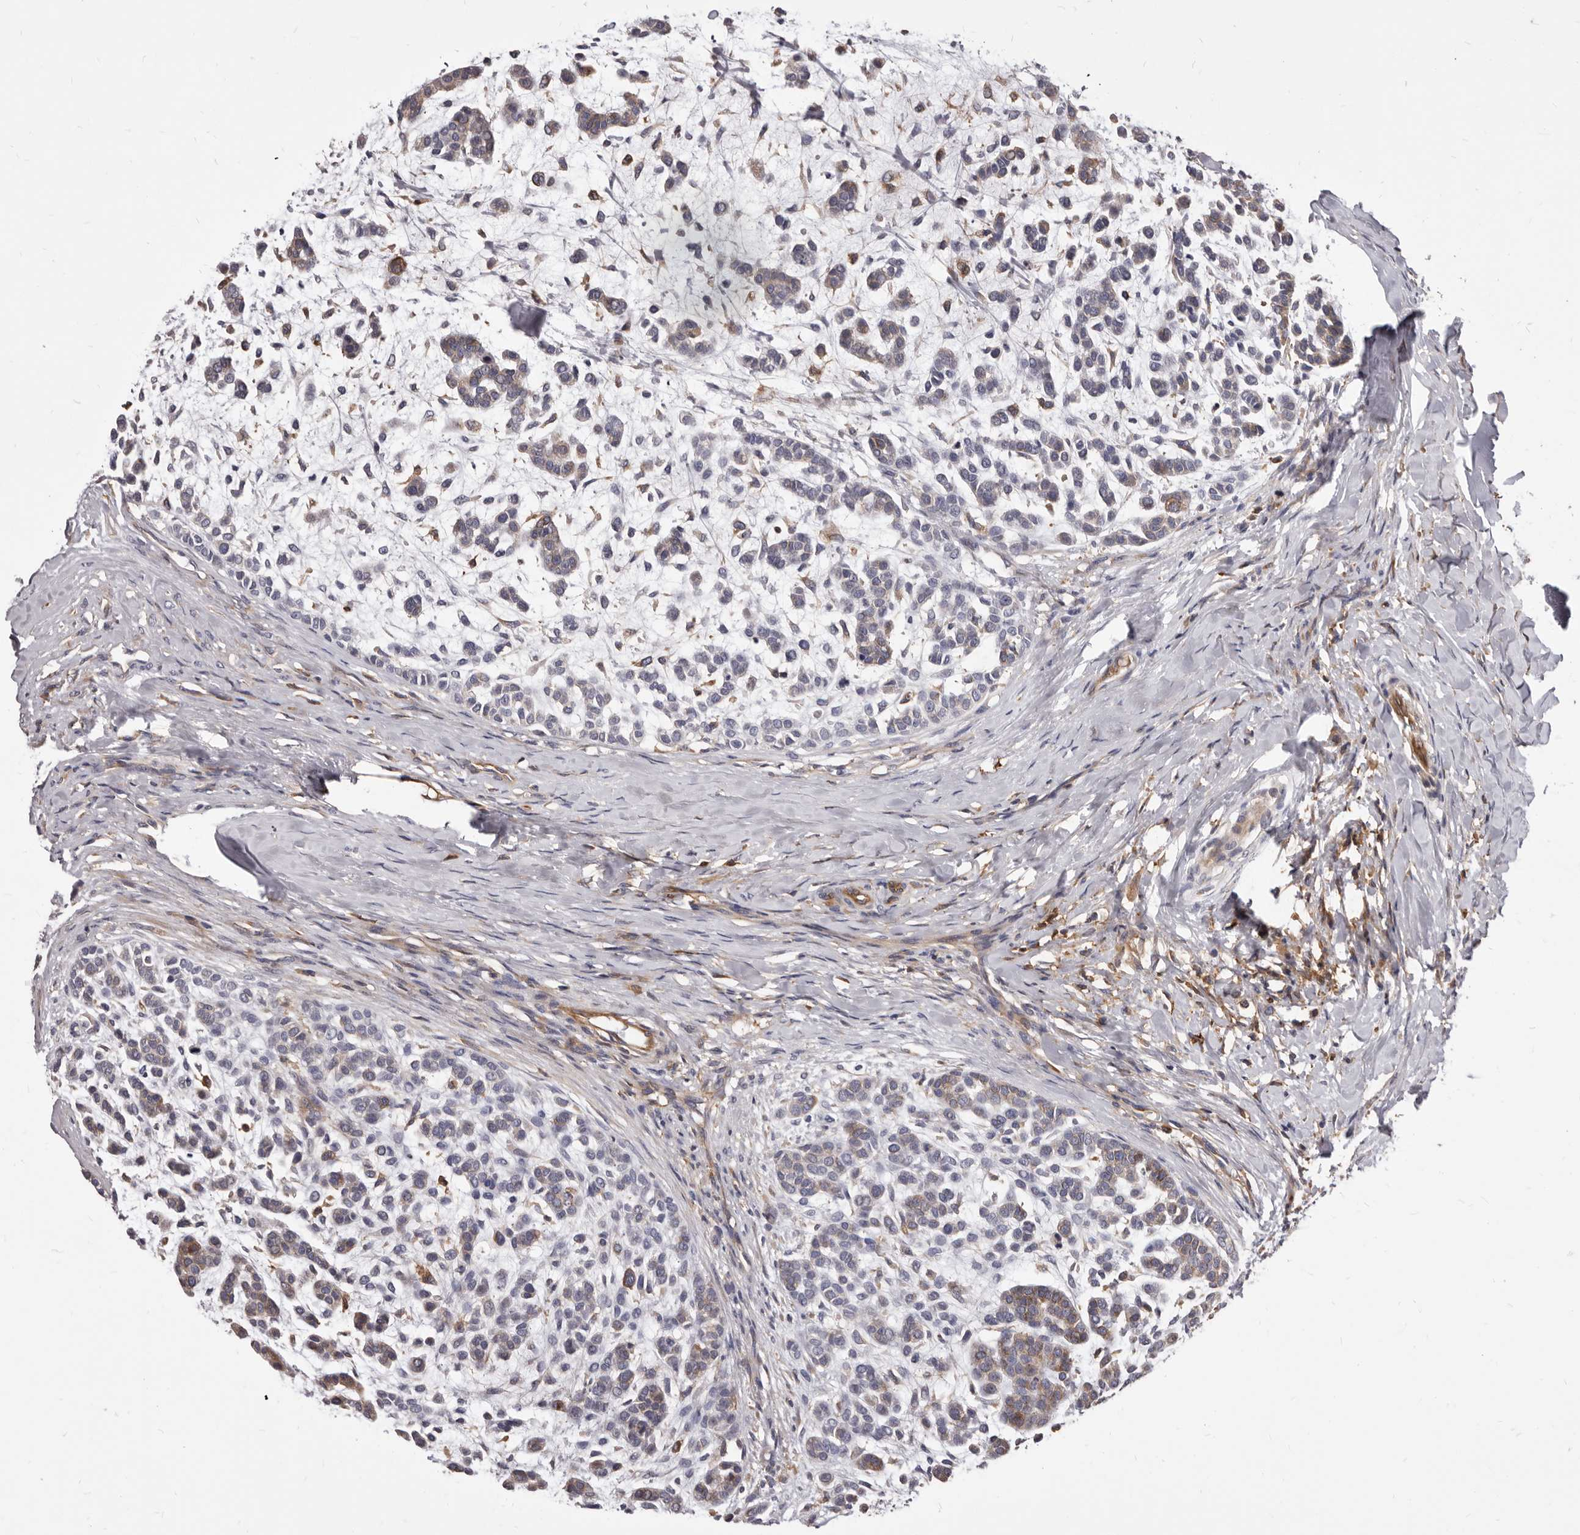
{"staining": {"intensity": "weak", "quantity": "<25%", "location": "cytoplasmic/membranous"}, "tissue": "head and neck cancer", "cell_type": "Tumor cells", "image_type": "cancer", "snomed": [{"axis": "morphology", "description": "Adenocarcinoma, NOS"}, {"axis": "morphology", "description": "Adenoma, NOS"}, {"axis": "topography", "description": "Head-Neck"}], "caption": "IHC of head and neck cancer displays no positivity in tumor cells. The staining was performed using DAB (3,3'-diaminobenzidine) to visualize the protein expression in brown, while the nuclei were stained in blue with hematoxylin (Magnification: 20x).", "gene": "NIBAN1", "patient": {"sex": "female", "age": 55}}